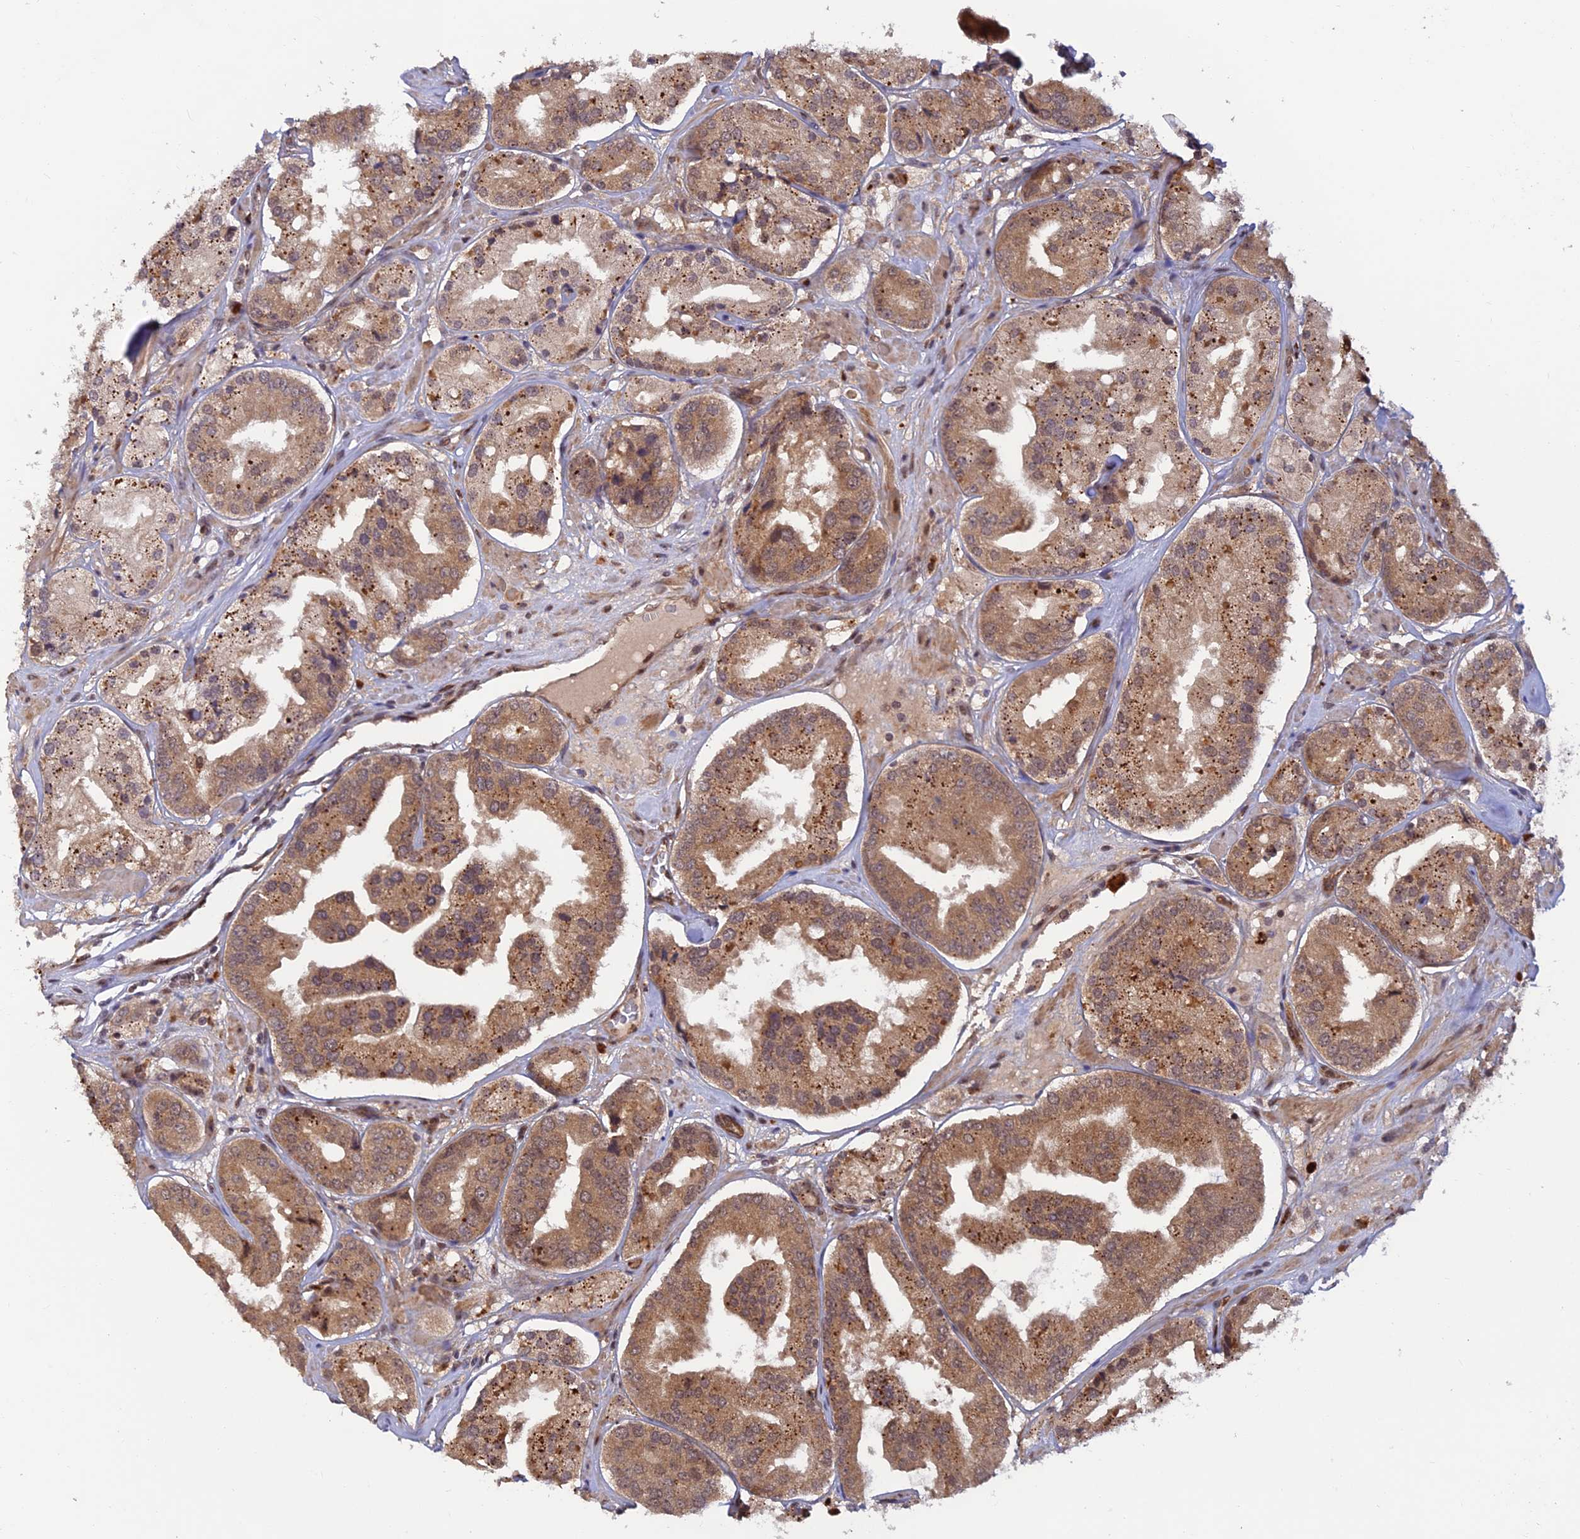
{"staining": {"intensity": "moderate", "quantity": ">75%", "location": "cytoplasmic/membranous"}, "tissue": "prostate cancer", "cell_type": "Tumor cells", "image_type": "cancer", "snomed": [{"axis": "morphology", "description": "Adenocarcinoma, High grade"}, {"axis": "topography", "description": "Prostate"}], "caption": "About >75% of tumor cells in adenocarcinoma (high-grade) (prostate) demonstrate moderate cytoplasmic/membranous protein expression as visualized by brown immunohistochemical staining.", "gene": "ZNF565", "patient": {"sex": "male", "age": 63}}